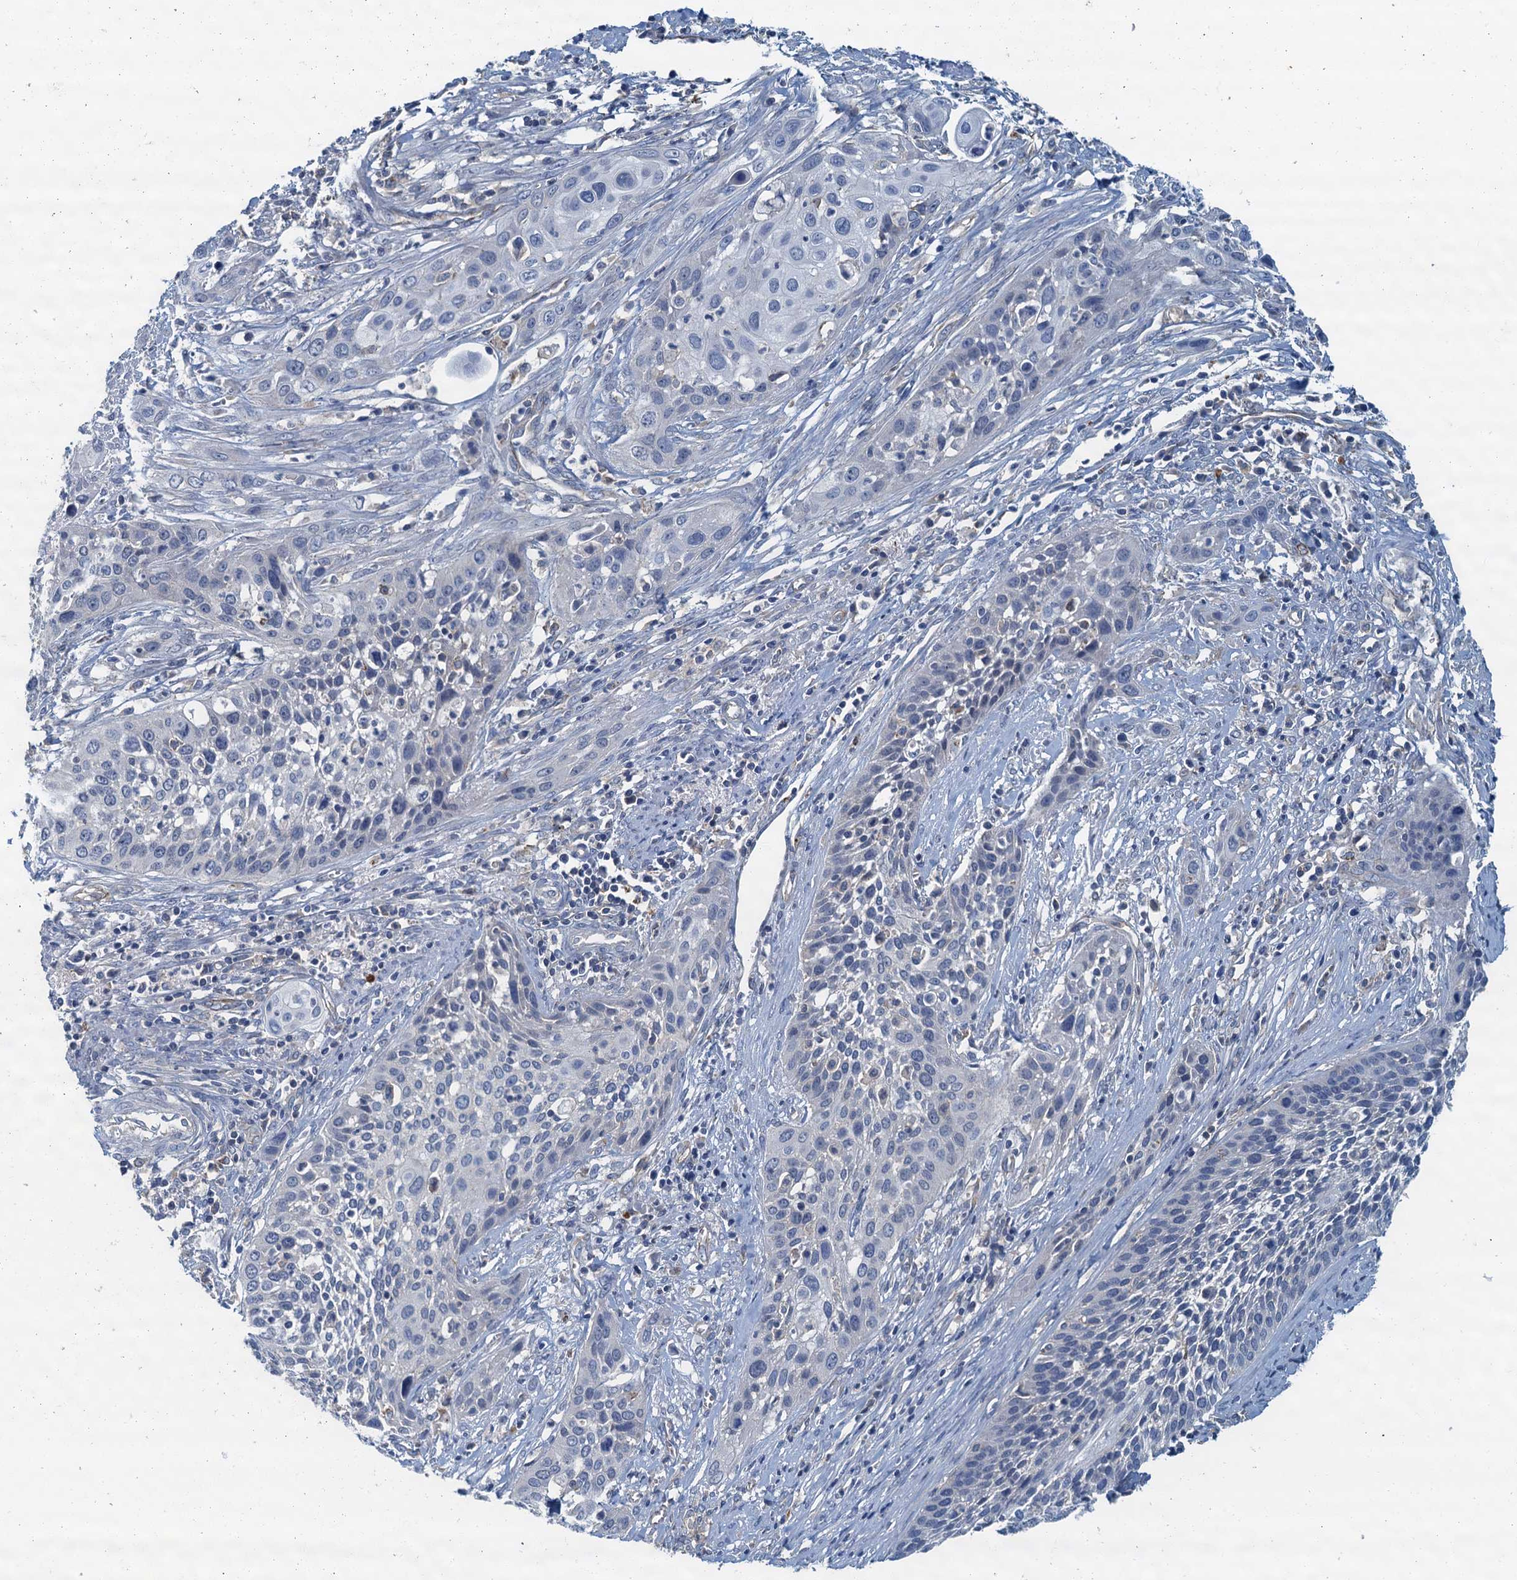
{"staining": {"intensity": "negative", "quantity": "none", "location": "none"}, "tissue": "cervical cancer", "cell_type": "Tumor cells", "image_type": "cancer", "snomed": [{"axis": "morphology", "description": "Squamous cell carcinoma, NOS"}, {"axis": "topography", "description": "Cervix"}], "caption": "An image of cervical cancer stained for a protein displays no brown staining in tumor cells.", "gene": "THAP10", "patient": {"sex": "female", "age": 34}}